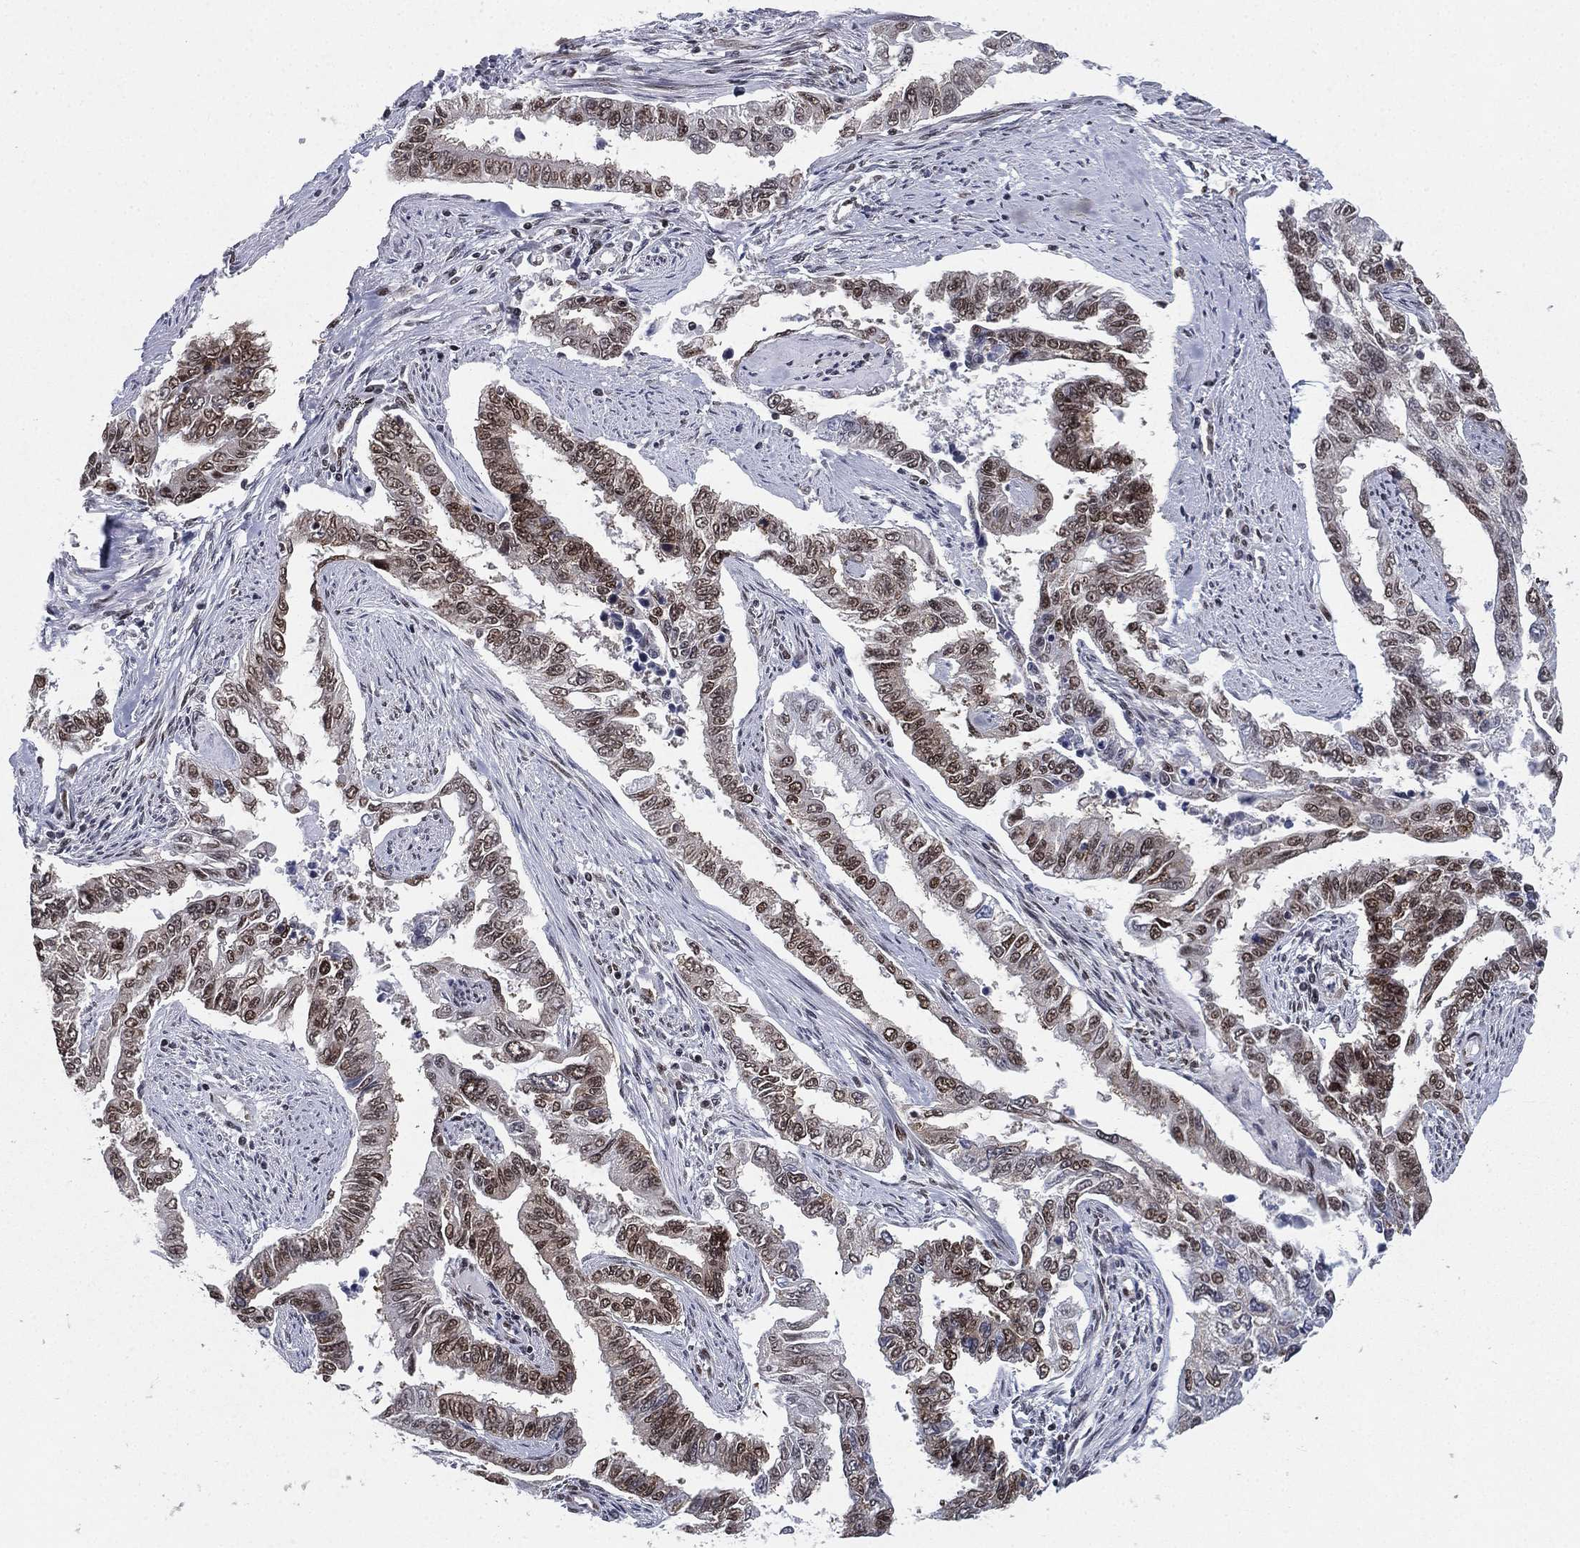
{"staining": {"intensity": "moderate", "quantity": "25%-75%", "location": "nuclear"}, "tissue": "endometrial cancer", "cell_type": "Tumor cells", "image_type": "cancer", "snomed": [{"axis": "morphology", "description": "Adenocarcinoma, NOS"}, {"axis": "topography", "description": "Uterus"}], "caption": "Immunohistochemistry (IHC) of human endometrial cancer (adenocarcinoma) displays medium levels of moderate nuclear staining in about 25%-75% of tumor cells. (brown staining indicates protein expression, while blue staining denotes nuclei).", "gene": "FUBP3", "patient": {"sex": "female", "age": 59}}